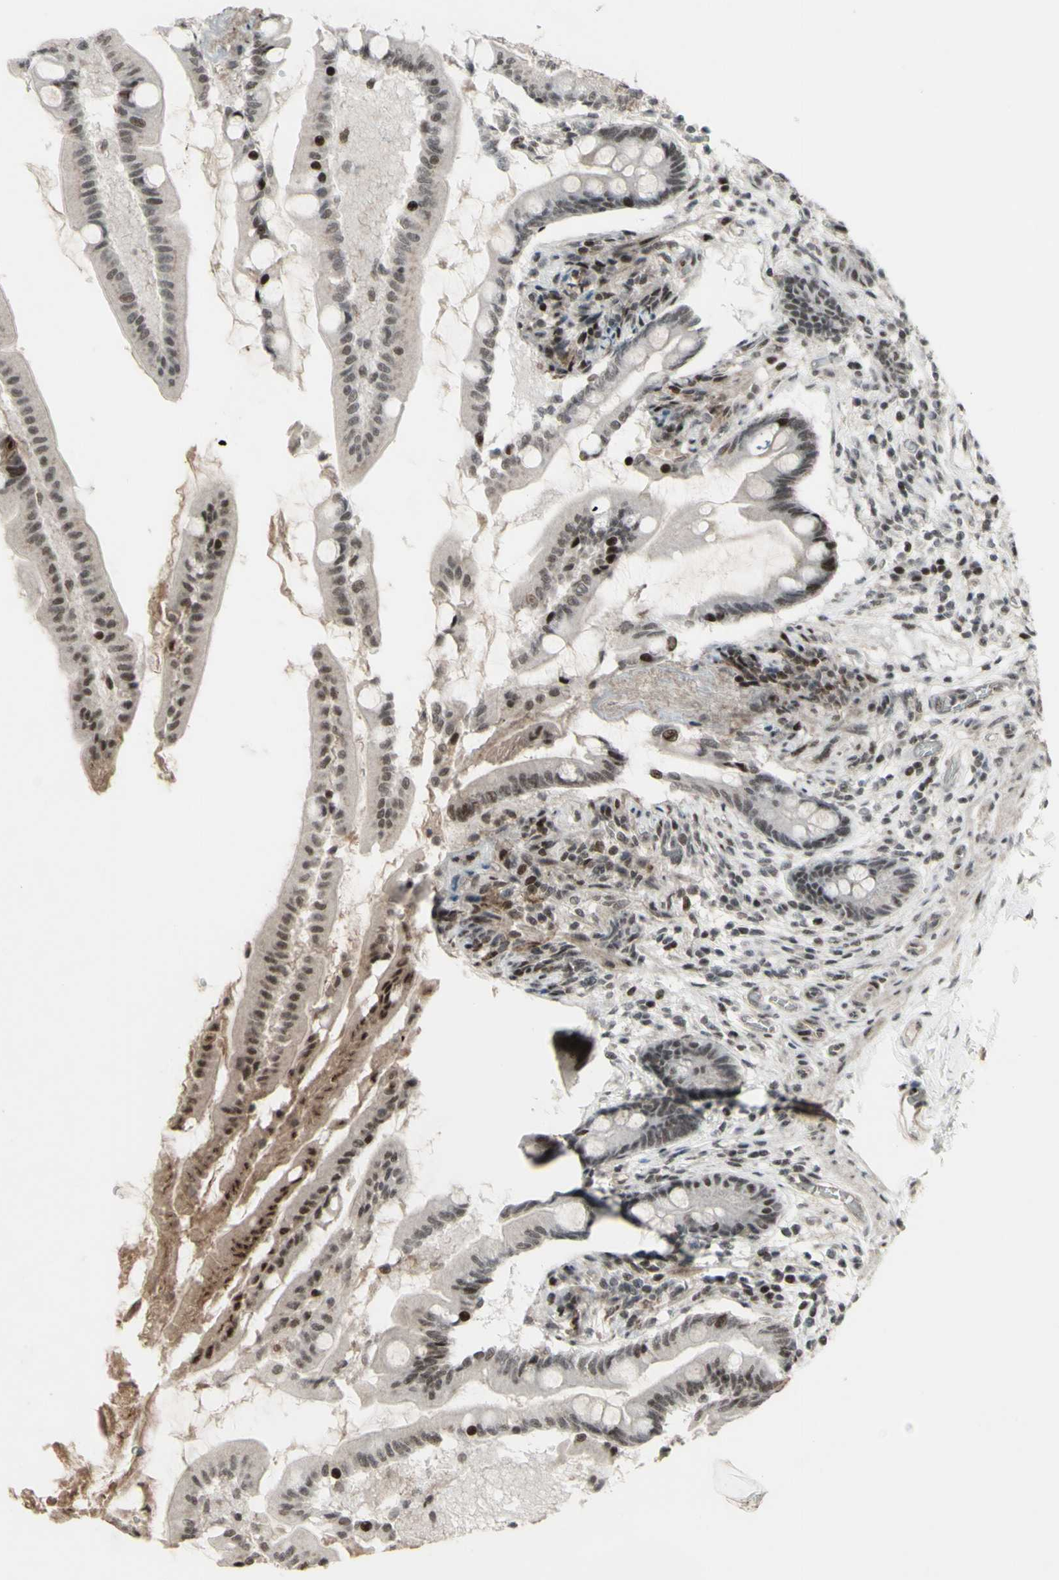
{"staining": {"intensity": "moderate", "quantity": "25%-75%", "location": "nuclear"}, "tissue": "small intestine", "cell_type": "Glandular cells", "image_type": "normal", "snomed": [{"axis": "morphology", "description": "Normal tissue, NOS"}, {"axis": "topography", "description": "Small intestine"}], "caption": "Immunohistochemical staining of normal human small intestine reveals medium levels of moderate nuclear positivity in about 25%-75% of glandular cells. The staining was performed using DAB (3,3'-diaminobenzidine) to visualize the protein expression in brown, while the nuclei were stained in blue with hematoxylin (Magnification: 20x).", "gene": "SUPT6H", "patient": {"sex": "female", "age": 56}}